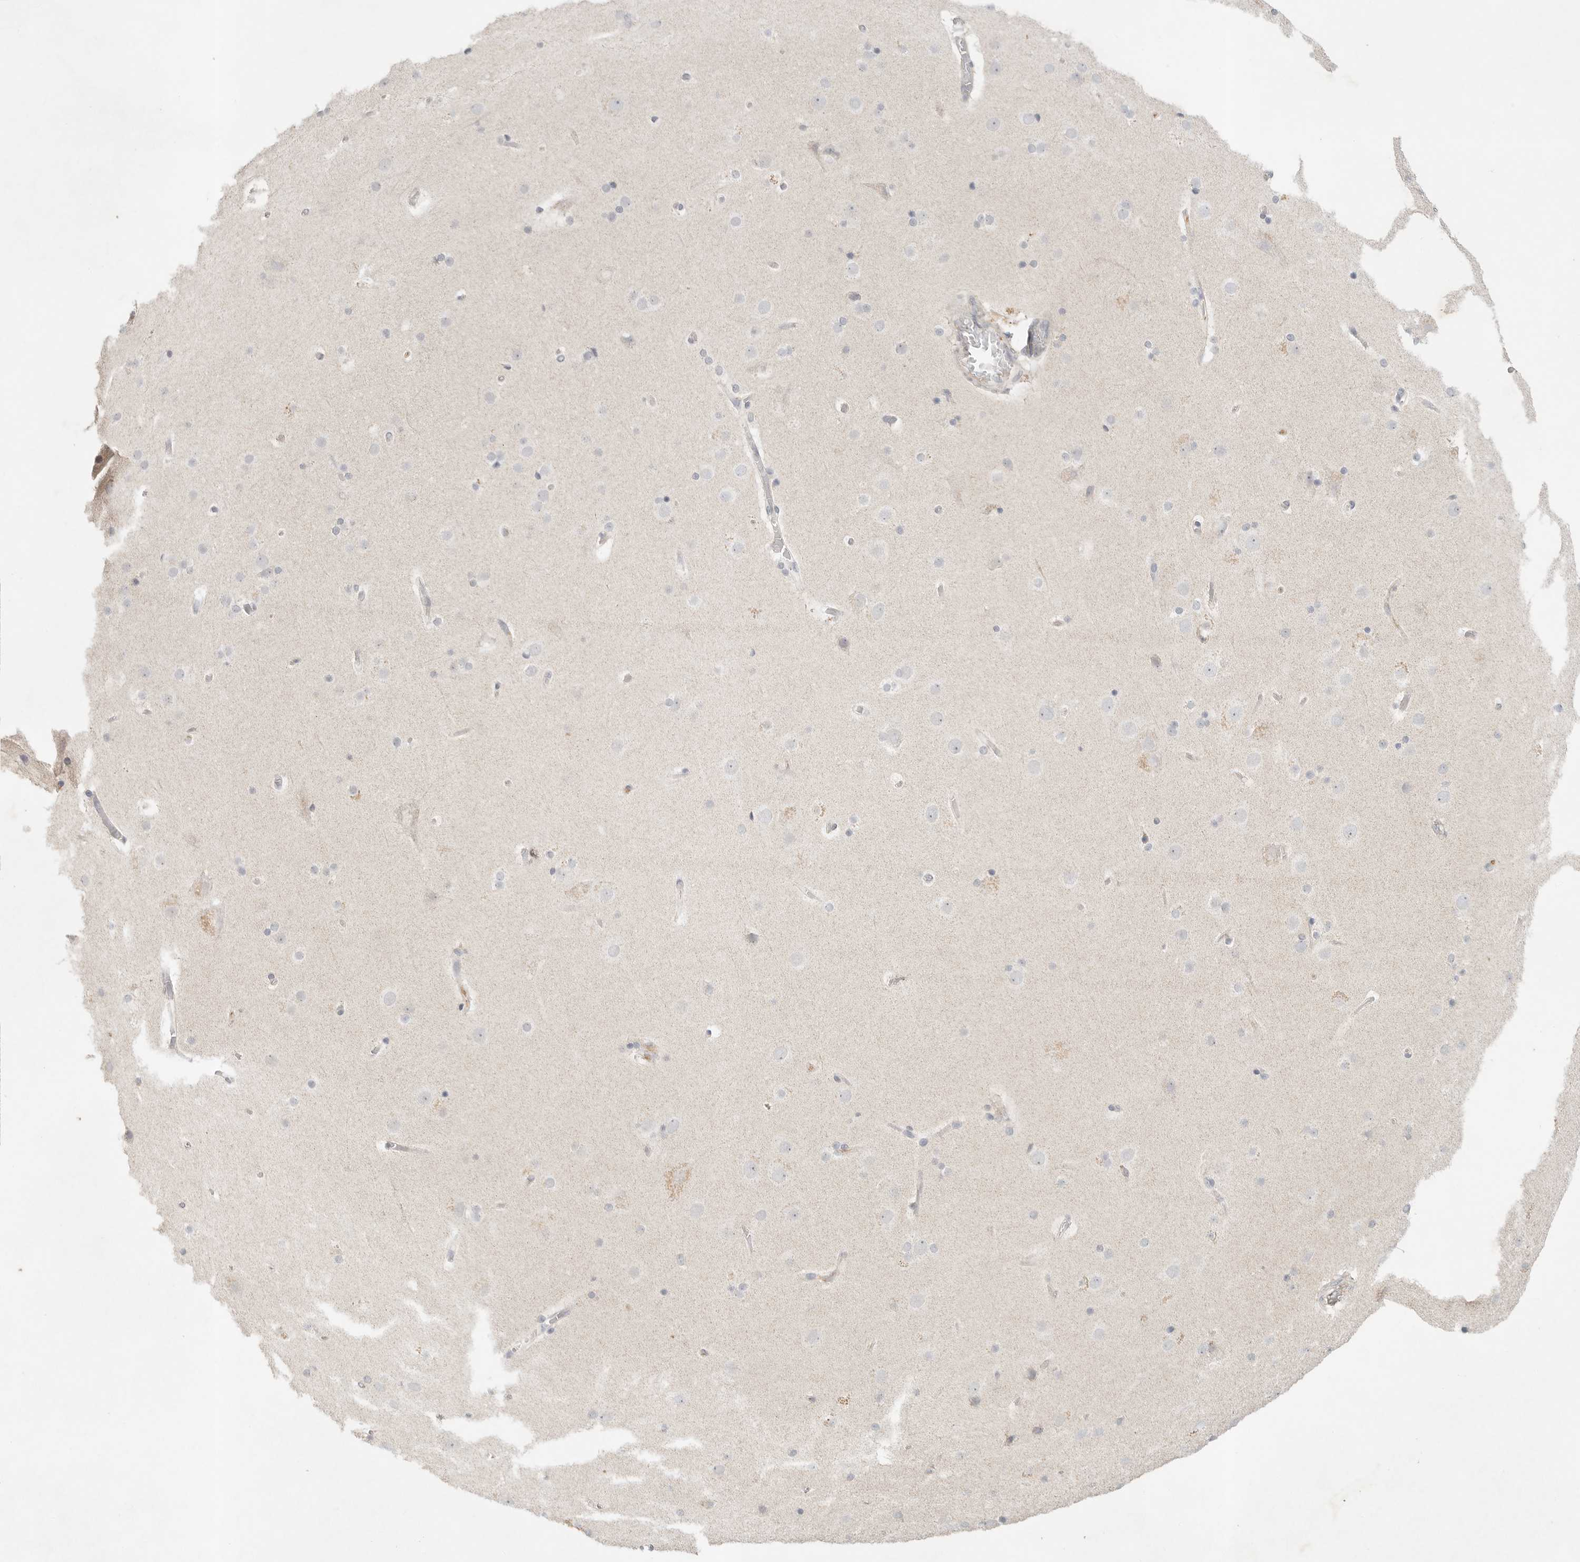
{"staining": {"intensity": "negative", "quantity": "none", "location": "none"}, "tissue": "cerebral cortex", "cell_type": "Endothelial cells", "image_type": "normal", "snomed": [{"axis": "morphology", "description": "Normal tissue, NOS"}, {"axis": "topography", "description": "Cerebral cortex"}], "caption": "Immunohistochemistry (IHC) image of unremarkable cerebral cortex: human cerebral cortex stained with DAB demonstrates no significant protein expression in endothelial cells. The staining was performed using DAB (3,3'-diaminobenzidine) to visualize the protein expression in brown, while the nuclei were stained in blue with hematoxylin (Magnification: 20x).", "gene": "SLC25A36", "patient": {"sex": "male", "age": 57}}